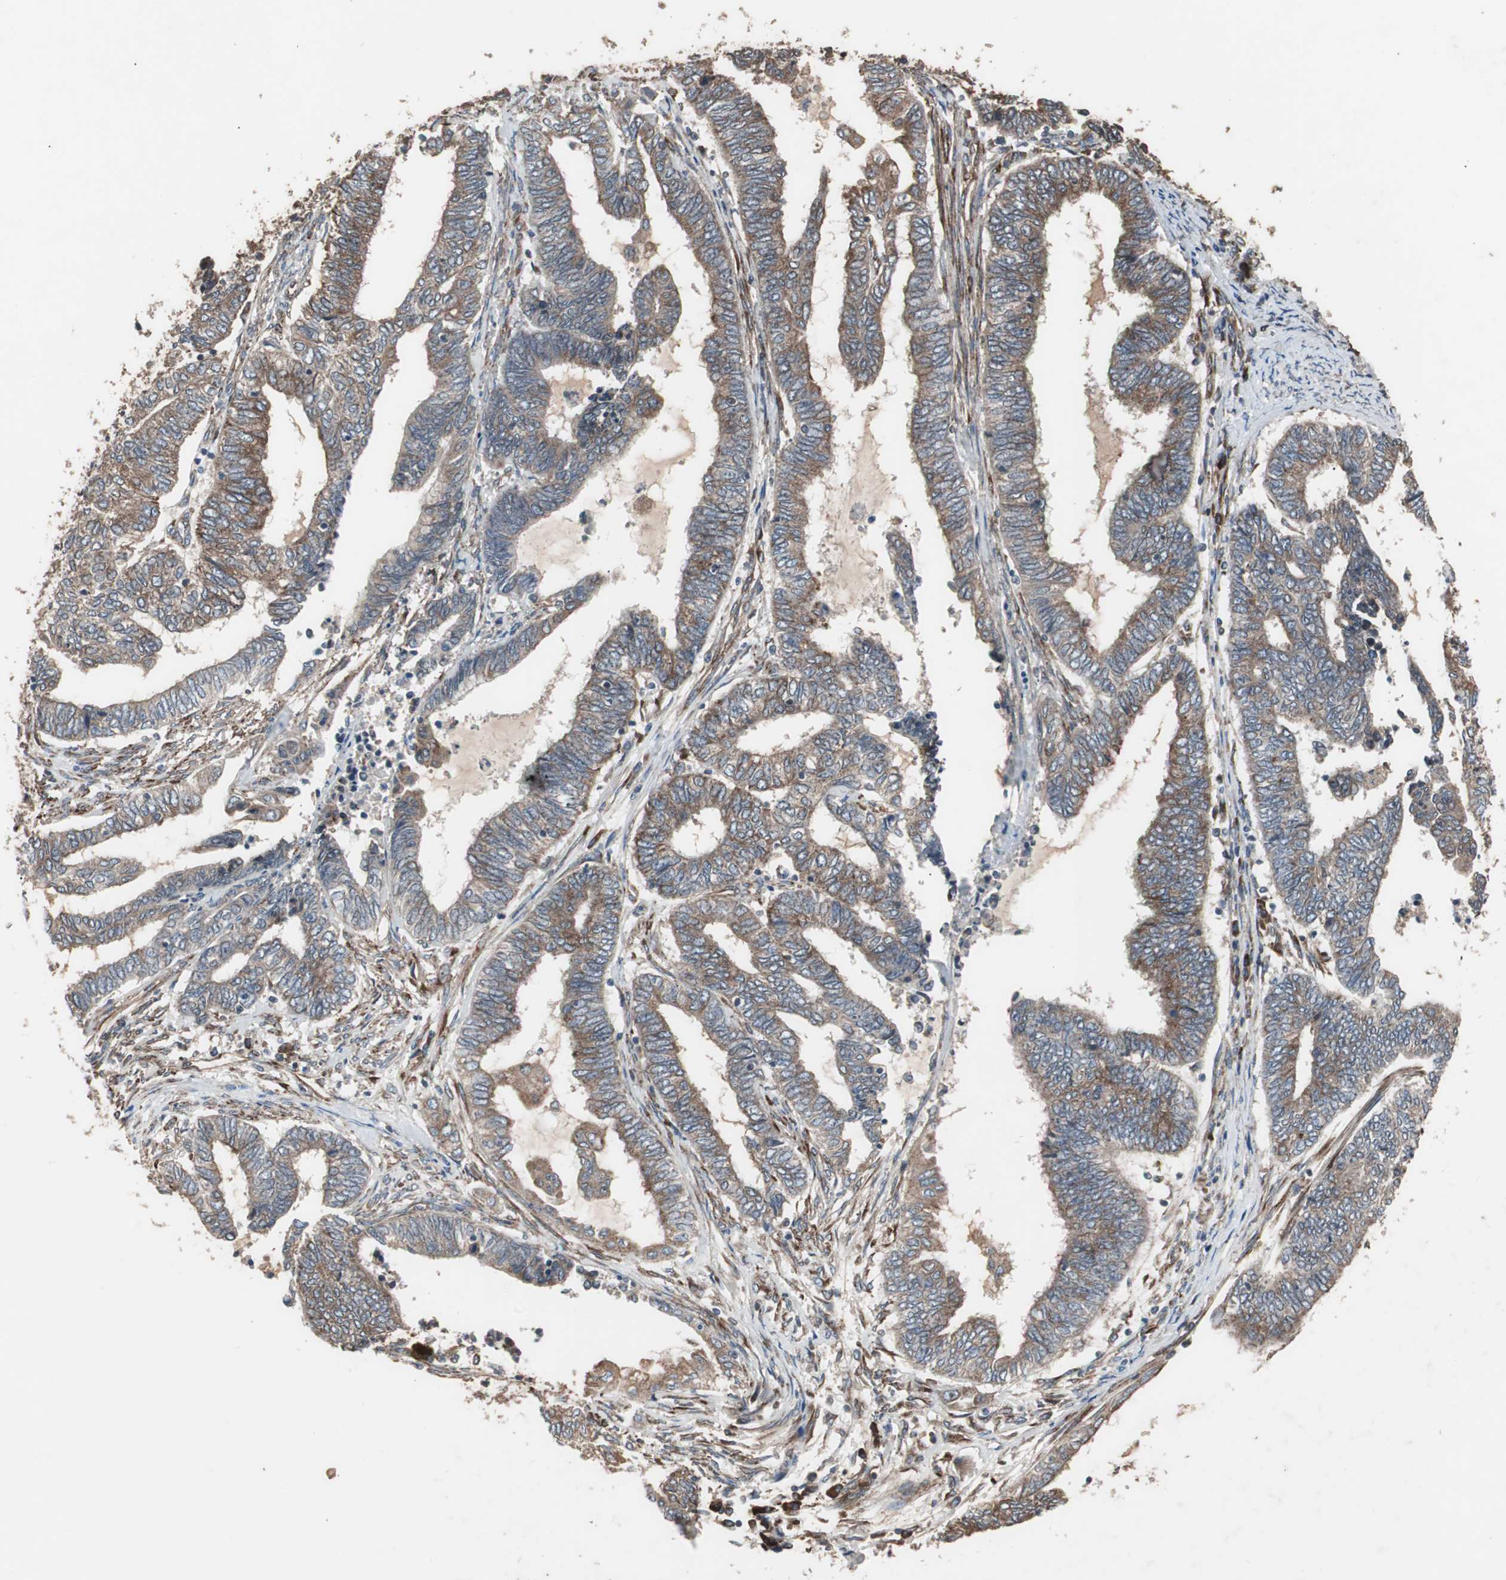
{"staining": {"intensity": "moderate", "quantity": ">75%", "location": "cytoplasmic/membranous"}, "tissue": "endometrial cancer", "cell_type": "Tumor cells", "image_type": "cancer", "snomed": [{"axis": "morphology", "description": "Adenocarcinoma, NOS"}, {"axis": "topography", "description": "Uterus"}, {"axis": "topography", "description": "Endometrium"}], "caption": "Protein expression analysis of human endometrial adenocarcinoma reveals moderate cytoplasmic/membranous expression in approximately >75% of tumor cells.", "gene": "LZTS1", "patient": {"sex": "female", "age": 70}}